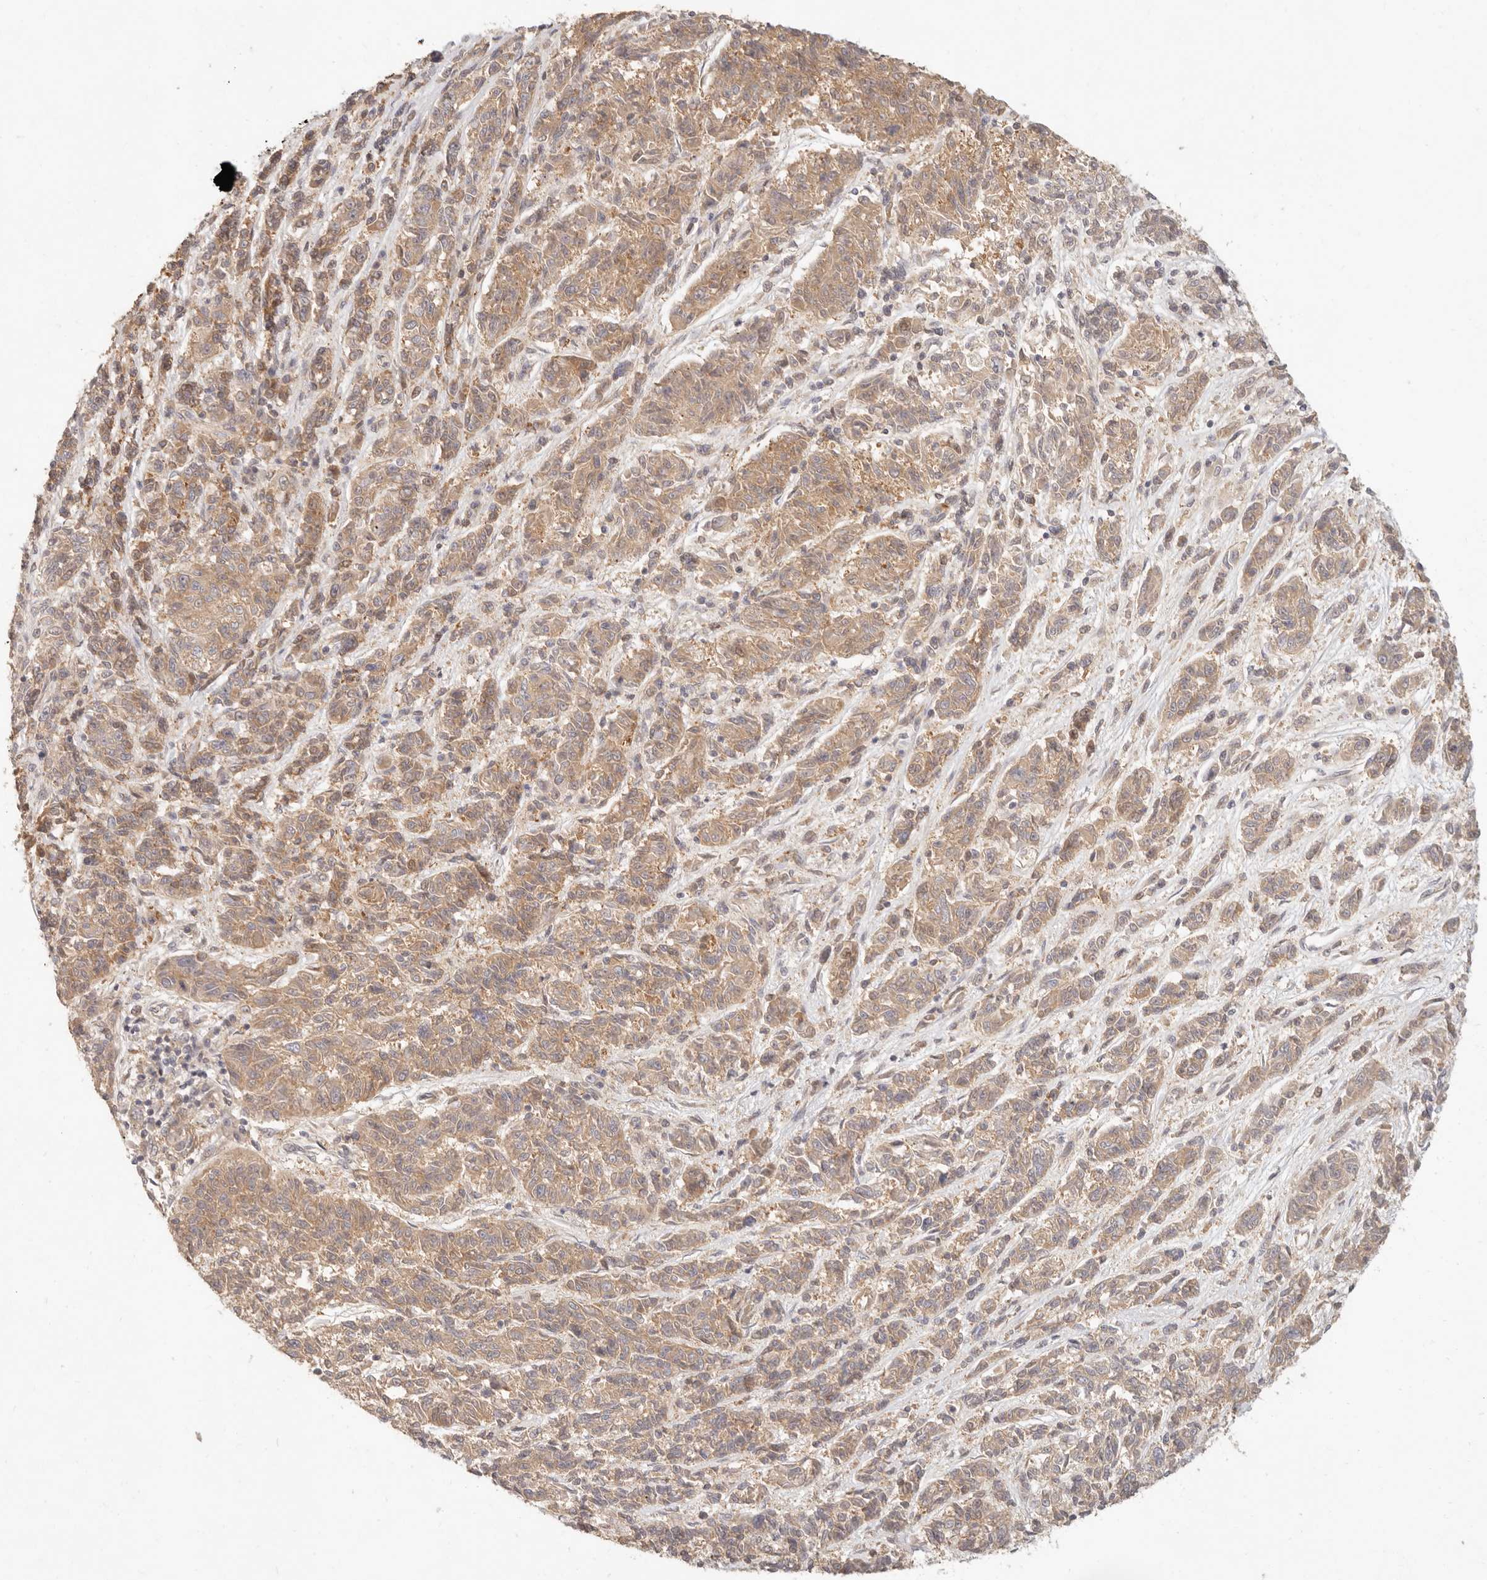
{"staining": {"intensity": "moderate", "quantity": ">75%", "location": "cytoplasmic/membranous"}, "tissue": "melanoma", "cell_type": "Tumor cells", "image_type": "cancer", "snomed": [{"axis": "morphology", "description": "Malignant melanoma, NOS"}, {"axis": "topography", "description": "Skin"}], "caption": "Malignant melanoma stained with DAB immunohistochemistry demonstrates medium levels of moderate cytoplasmic/membranous expression in about >75% of tumor cells. The staining is performed using DAB brown chromogen to label protein expression. The nuclei are counter-stained blue using hematoxylin.", "gene": "PPP1R3B", "patient": {"sex": "male", "age": 53}}